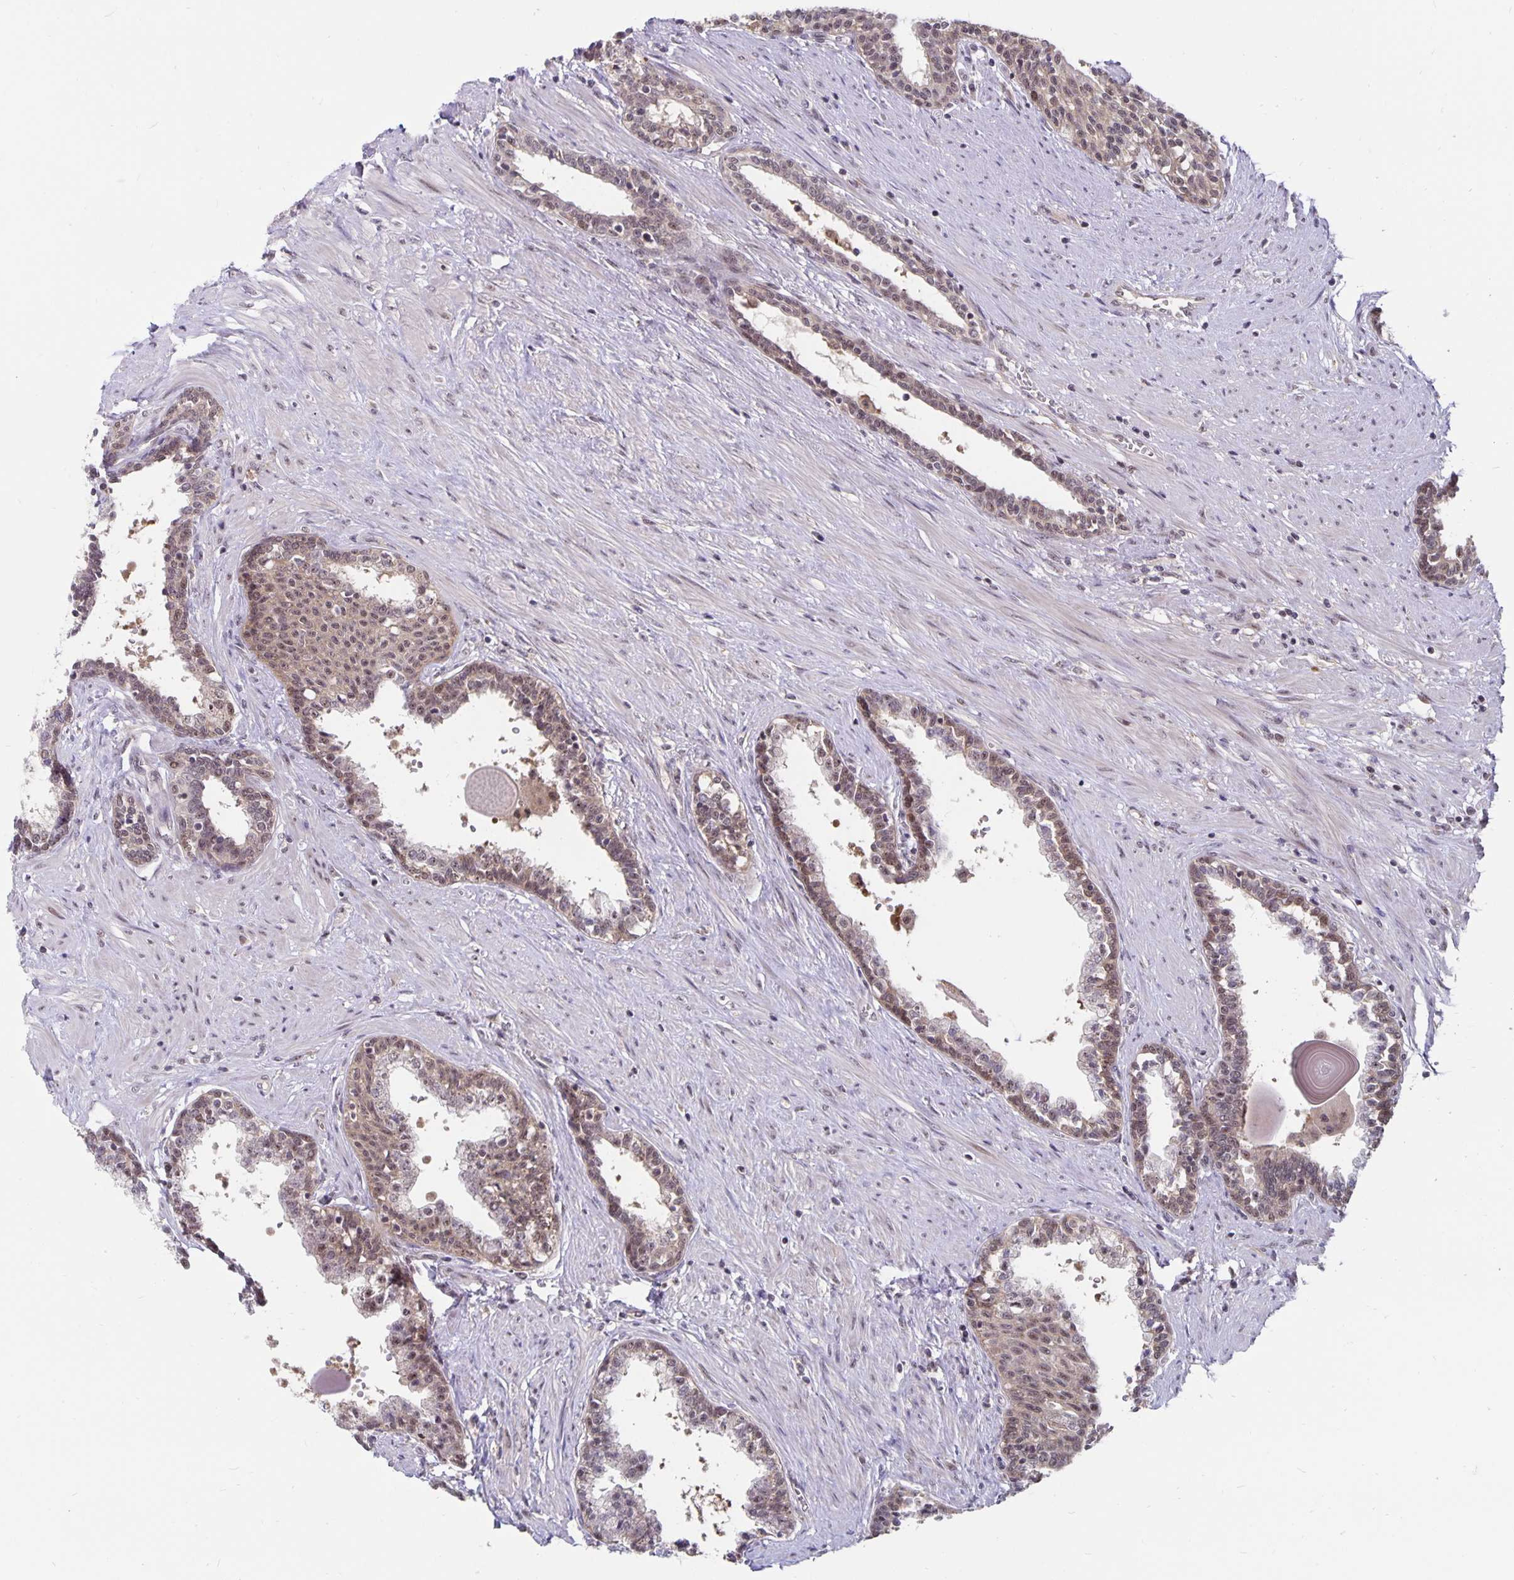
{"staining": {"intensity": "weak", "quantity": ">75%", "location": "cytoplasmic/membranous,nuclear"}, "tissue": "prostate", "cell_type": "Glandular cells", "image_type": "normal", "snomed": [{"axis": "morphology", "description": "Normal tissue, NOS"}, {"axis": "topography", "description": "Prostate"}], "caption": "Immunohistochemical staining of unremarkable human prostate demonstrates low levels of weak cytoplasmic/membranous,nuclear expression in approximately >75% of glandular cells. The staining was performed using DAB, with brown indicating positive protein expression. Nuclei are stained blue with hematoxylin.", "gene": "EXOC6B", "patient": {"sex": "male", "age": 55}}